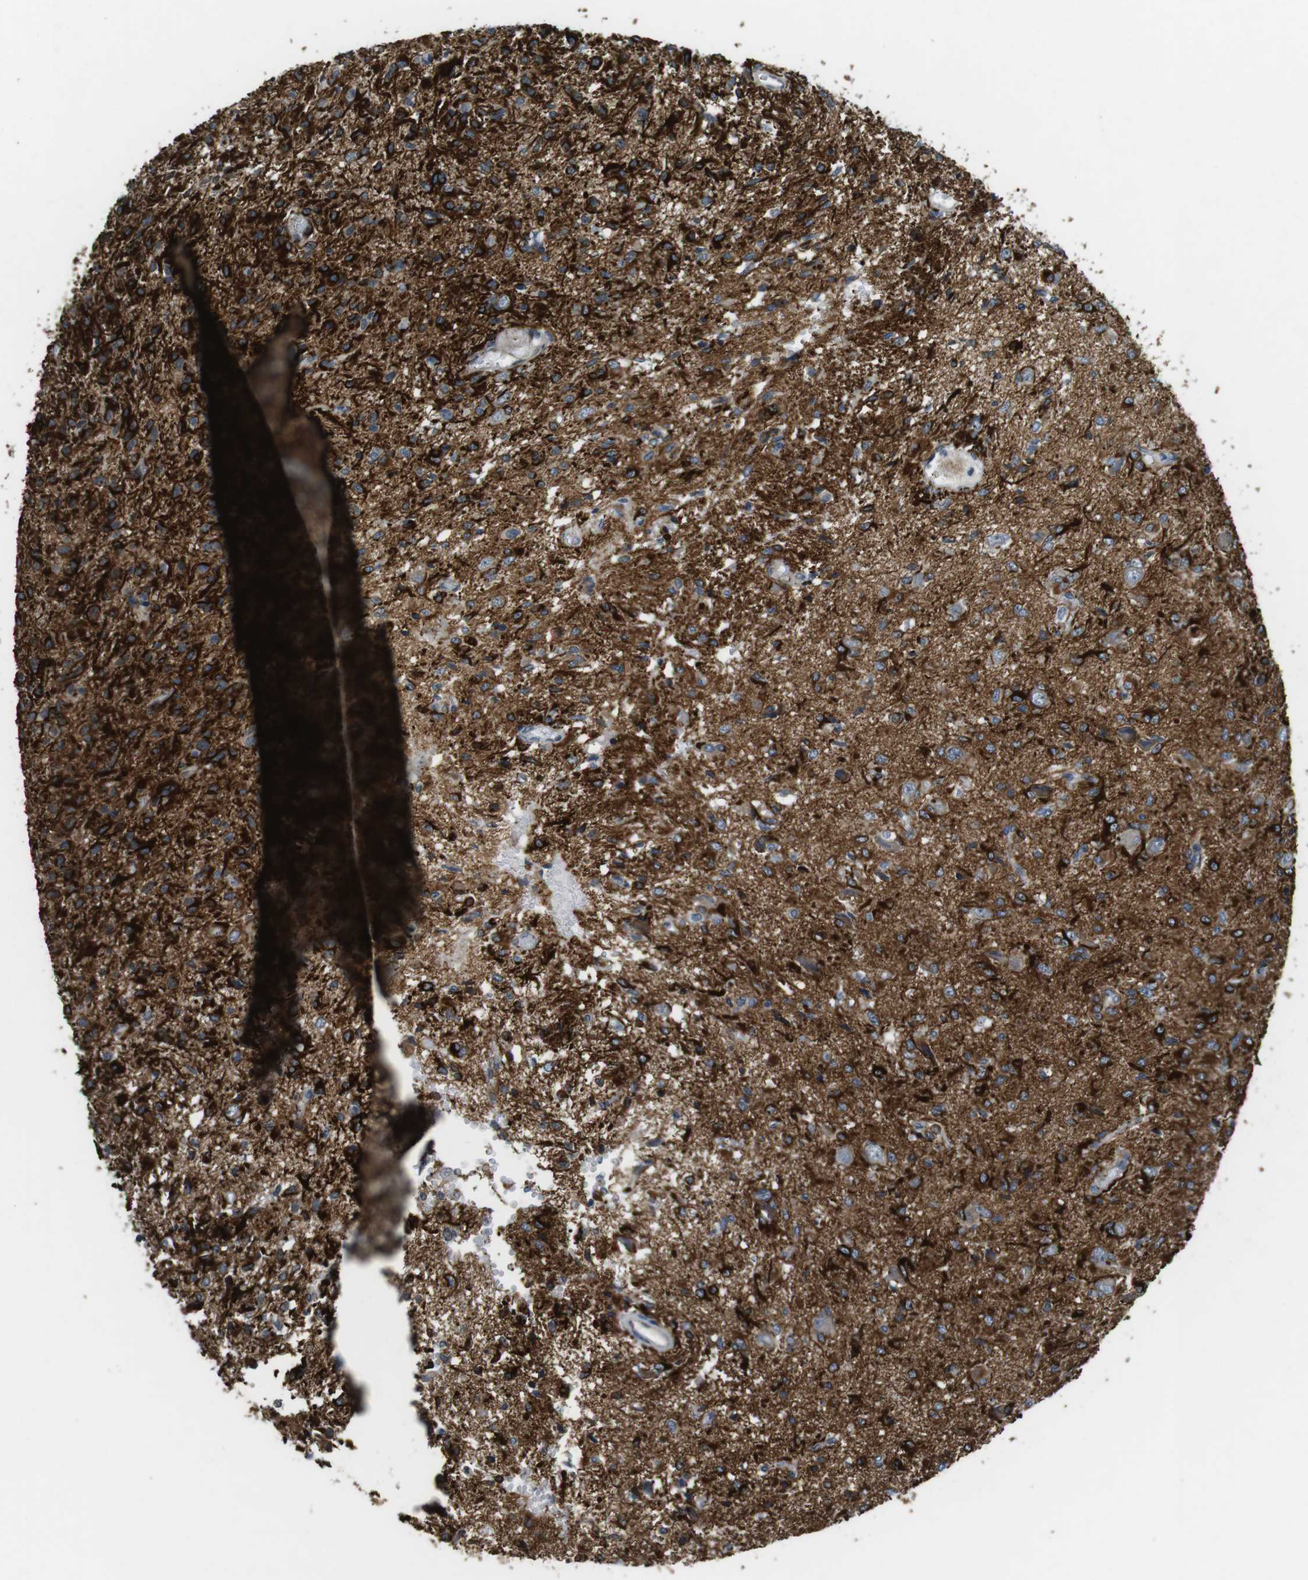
{"staining": {"intensity": "moderate", "quantity": "25%-75%", "location": "cytoplasmic/membranous"}, "tissue": "glioma", "cell_type": "Tumor cells", "image_type": "cancer", "snomed": [{"axis": "morphology", "description": "Glioma, malignant, High grade"}, {"axis": "topography", "description": "Brain"}], "caption": "Moderate cytoplasmic/membranous positivity for a protein is appreciated in about 25%-75% of tumor cells of high-grade glioma (malignant) using IHC.", "gene": "NECTIN1", "patient": {"sex": "female", "age": 59}}